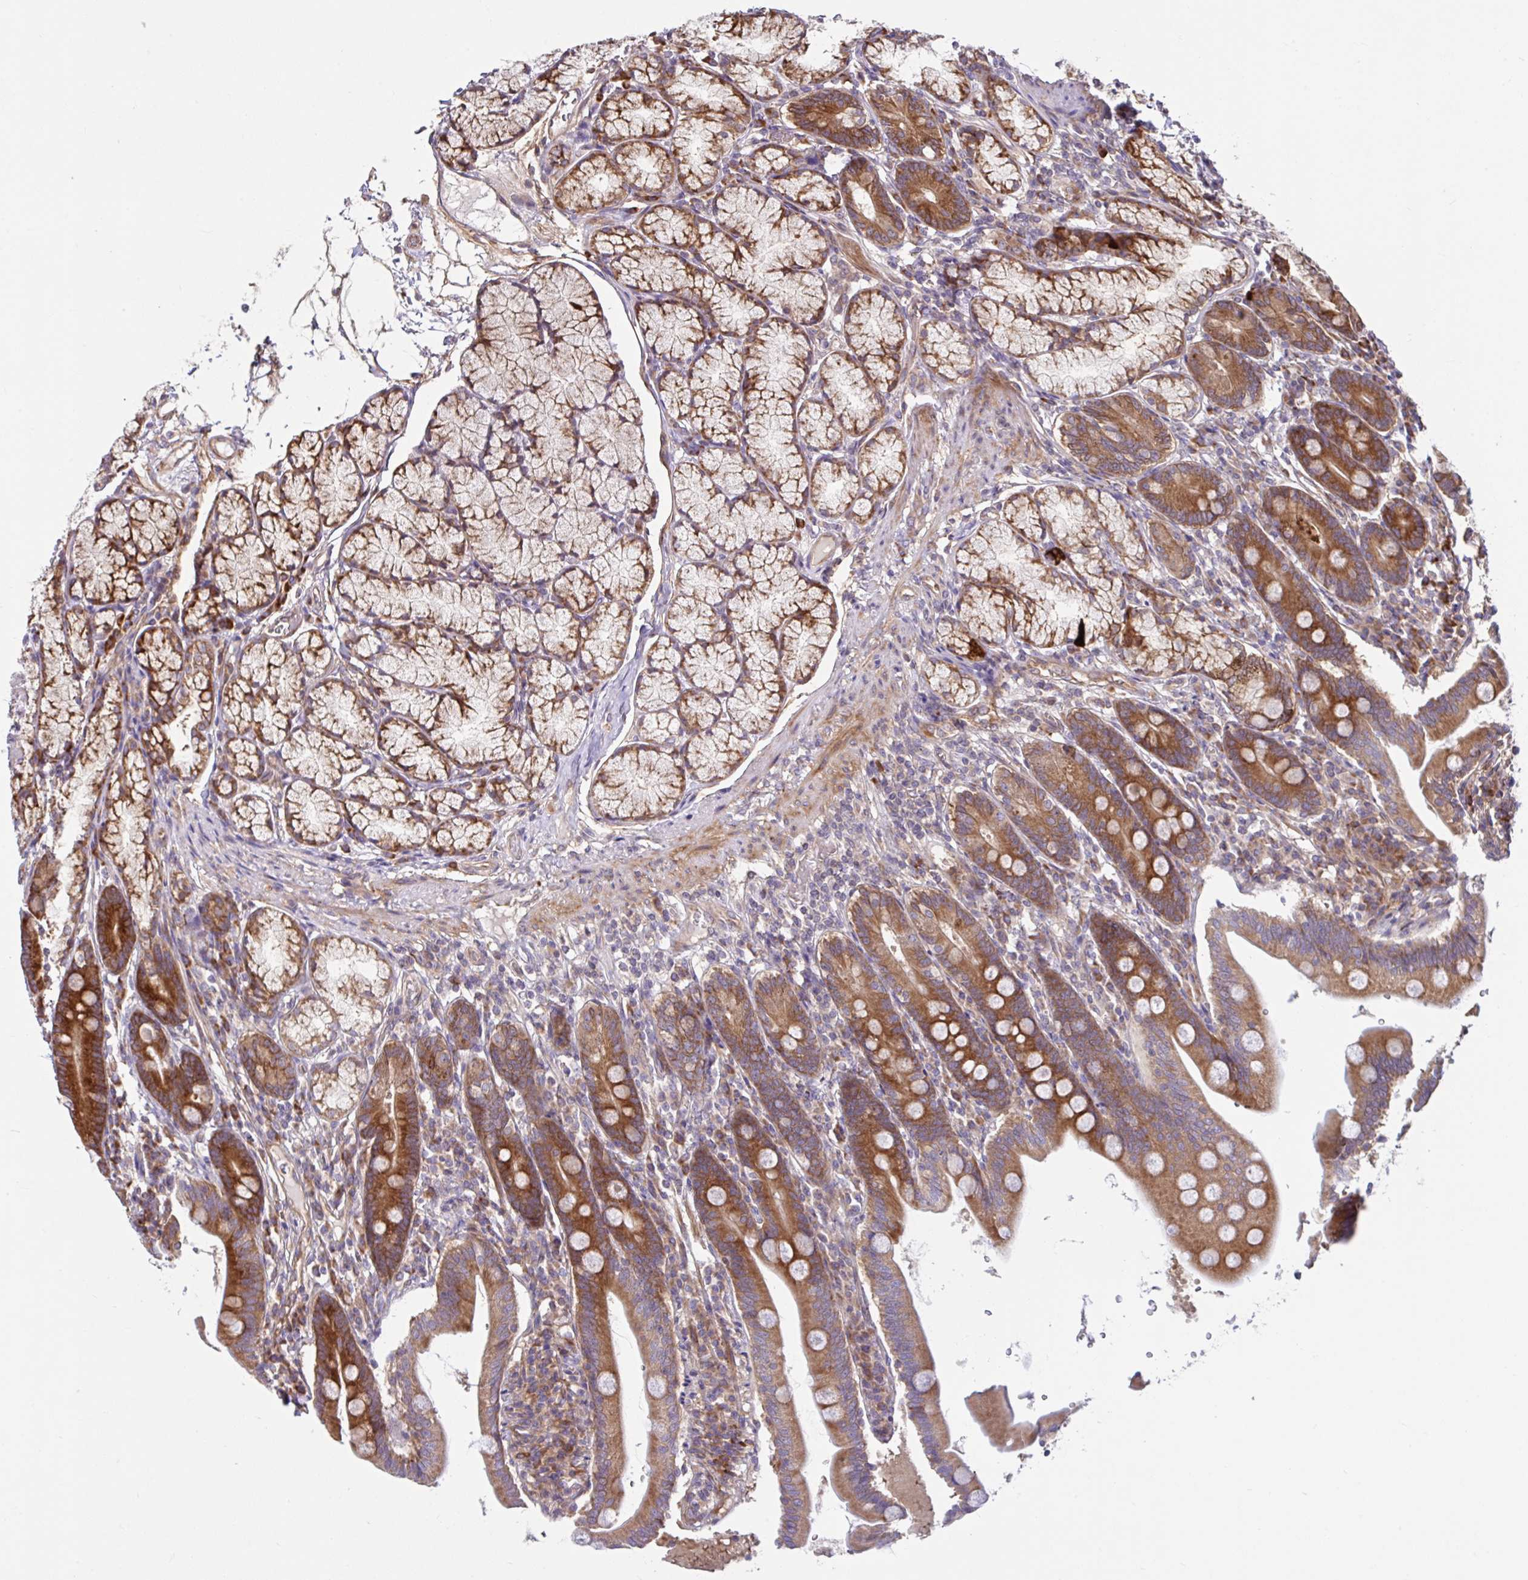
{"staining": {"intensity": "strong", "quantity": ">75%", "location": "cytoplasmic/membranous"}, "tissue": "duodenum", "cell_type": "Glandular cells", "image_type": "normal", "snomed": [{"axis": "morphology", "description": "Normal tissue, NOS"}, {"axis": "topography", "description": "Duodenum"}], "caption": "DAB immunohistochemical staining of benign duodenum displays strong cytoplasmic/membranous protein staining in approximately >75% of glandular cells.", "gene": "NTPCR", "patient": {"sex": "female", "age": 67}}